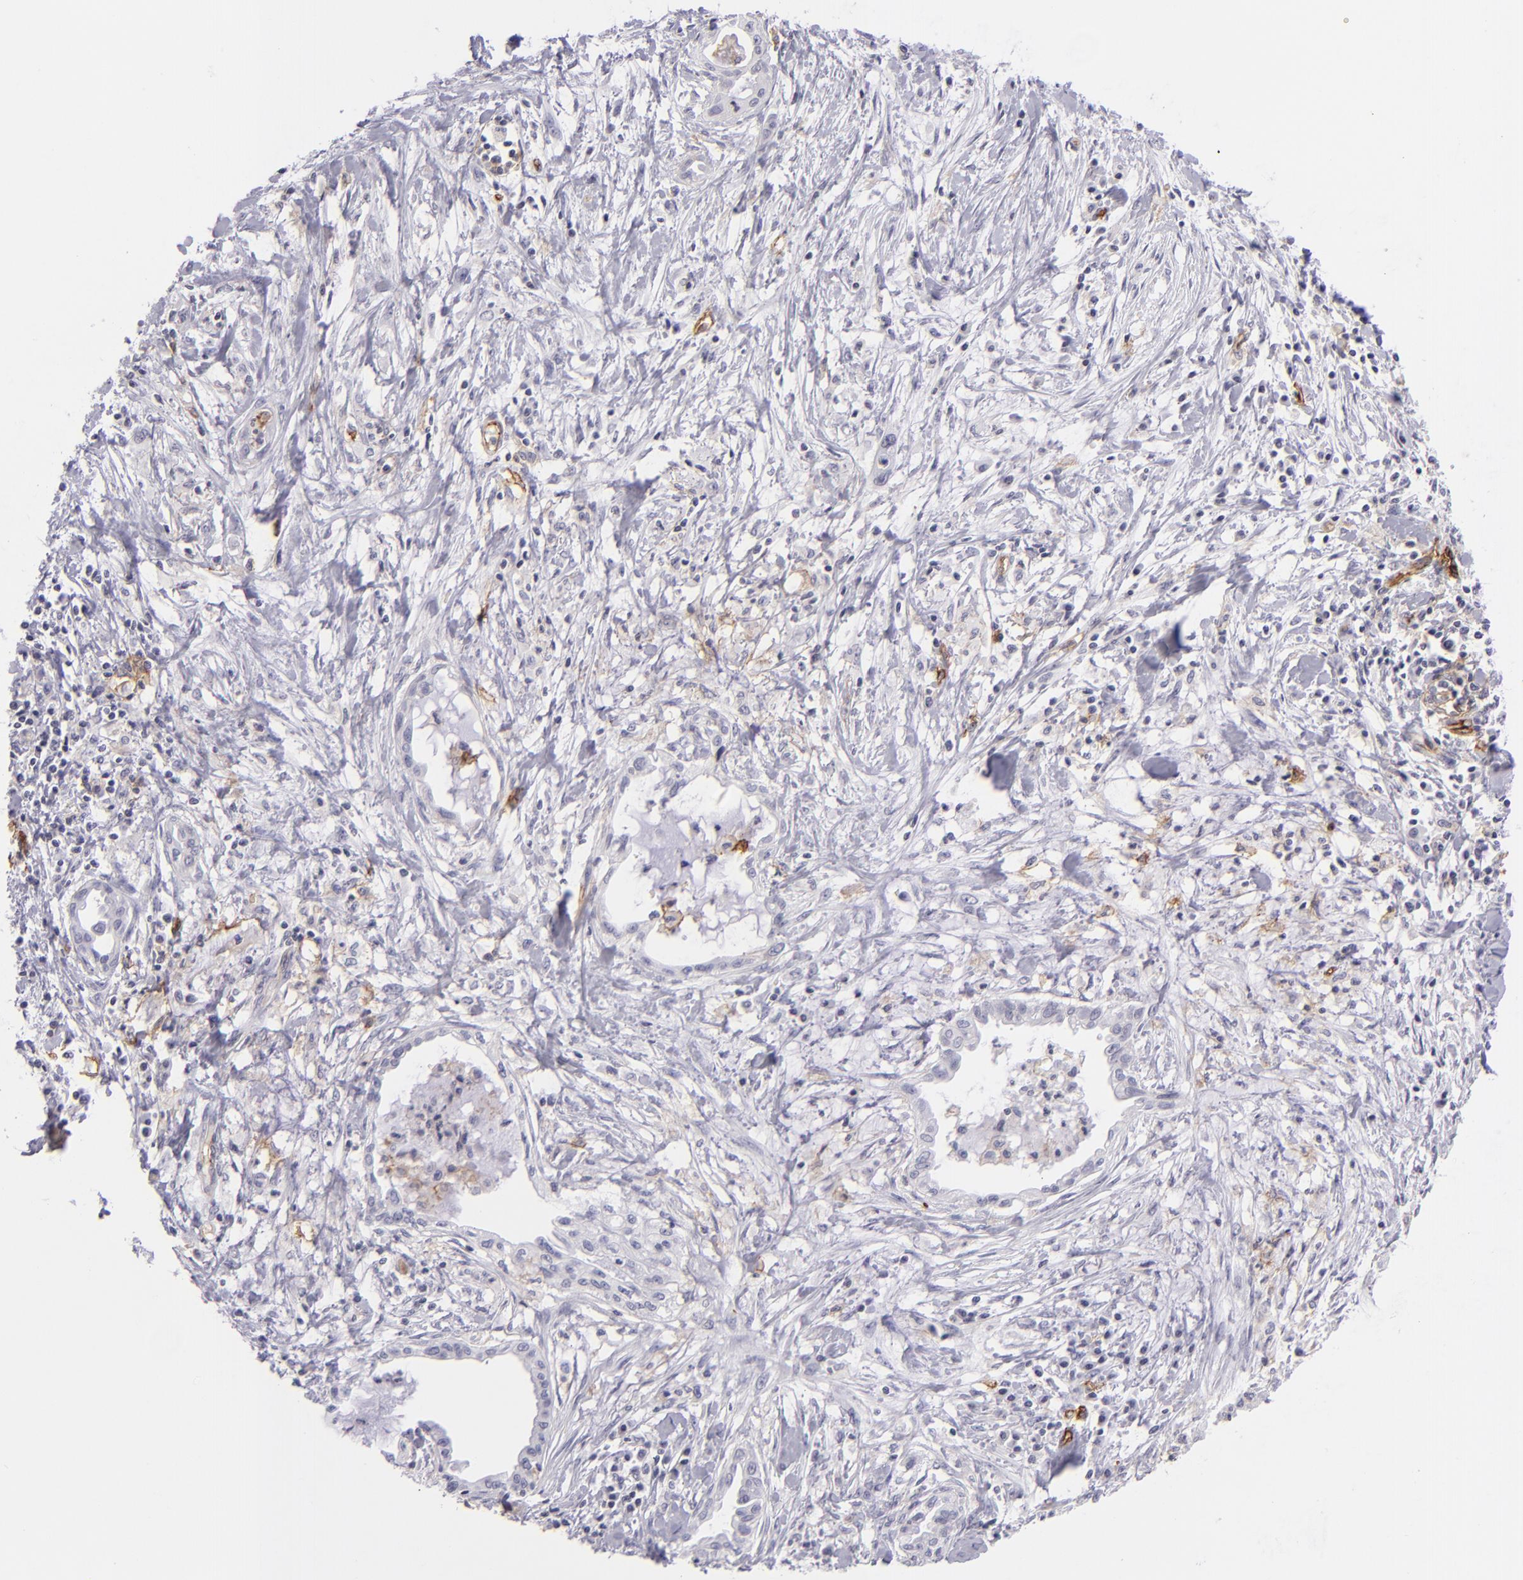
{"staining": {"intensity": "negative", "quantity": "none", "location": "none"}, "tissue": "pancreatic cancer", "cell_type": "Tumor cells", "image_type": "cancer", "snomed": [{"axis": "morphology", "description": "Adenocarcinoma, NOS"}, {"axis": "topography", "description": "Pancreas"}], "caption": "Tumor cells show no significant protein expression in adenocarcinoma (pancreatic).", "gene": "THBD", "patient": {"sex": "female", "age": 64}}